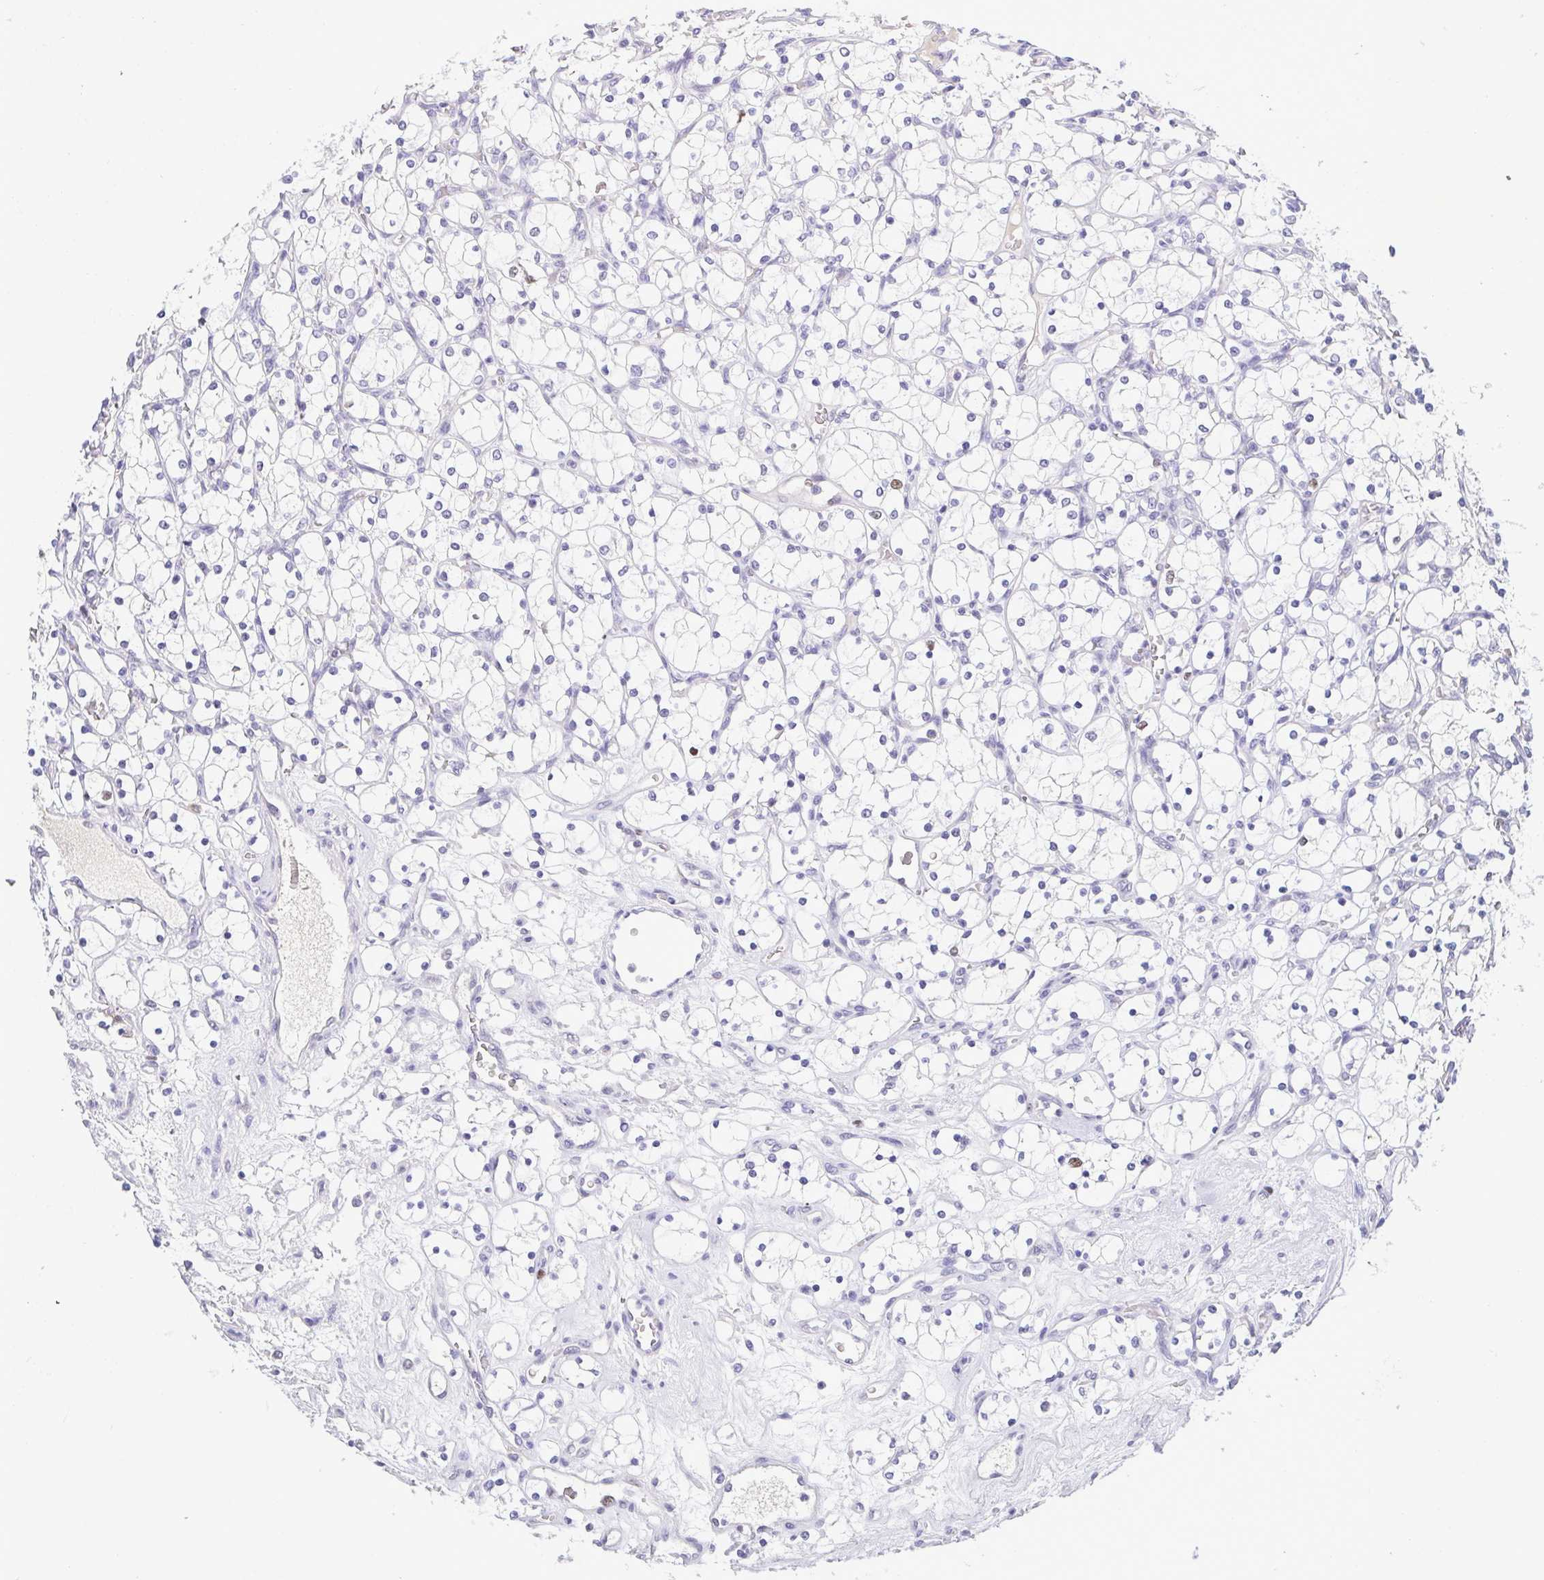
{"staining": {"intensity": "negative", "quantity": "none", "location": "none"}, "tissue": "renal cancer", "cell_type": "Tumor cells", "image_type": "cancer", "snomed": [{"axis": "morphology", "description": "Adenocarcinoma, NOS"}, {"axis": "topography", "description": "Kidney"}], "caption": "An immunohistochemistry (IHC) image of renal cancer is shown. There is no staining in tumor cells of renal cancer.", "gene": "TIPIN", "patient": {"sex": "female", "age": 69}}